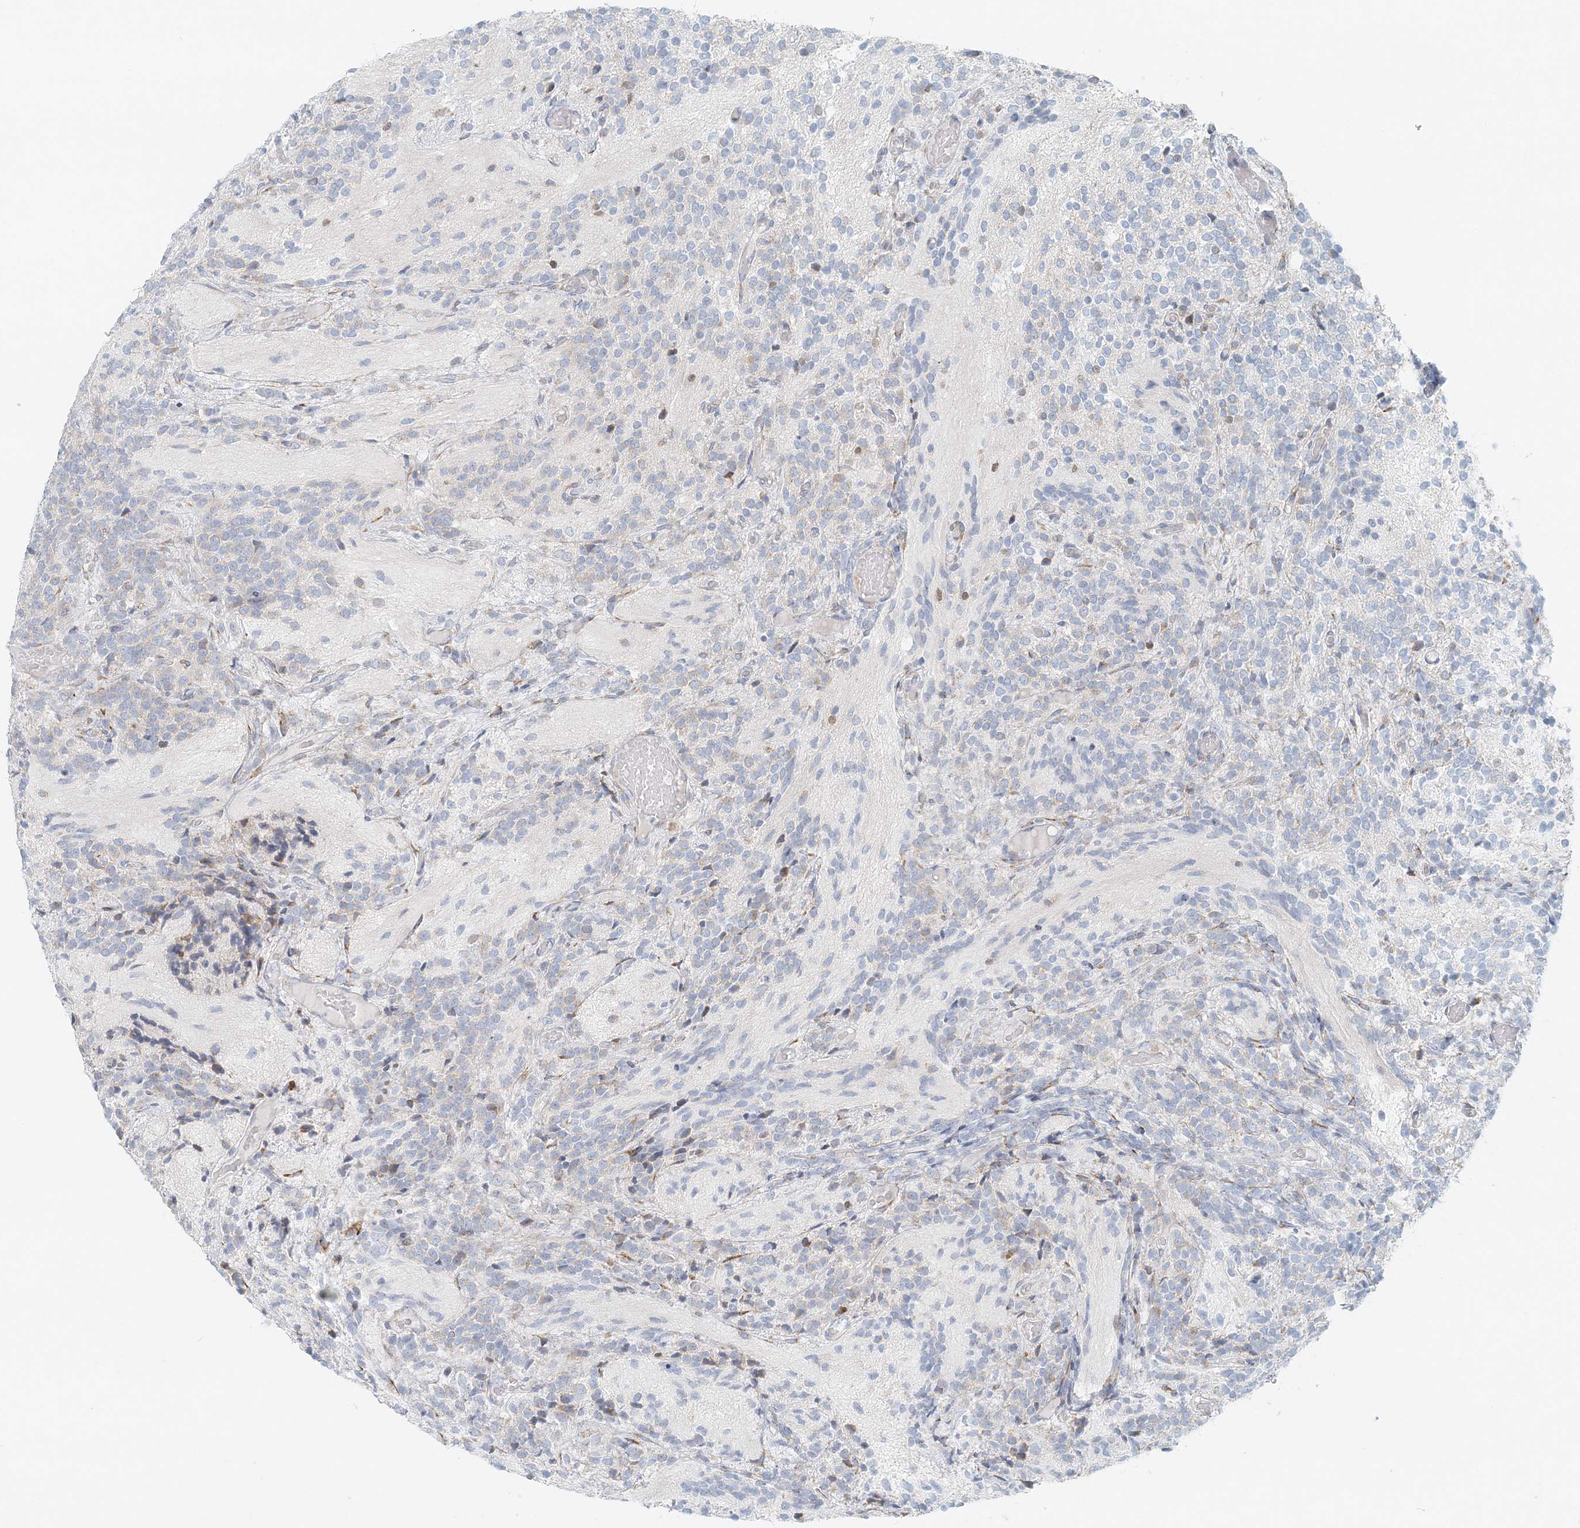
{"staining": {"intensity": "negative", "quantity": "none", "location": "none"}, "tissue": "glioma", "cell_type": "Tumor cells", "image_type": "cancer", "snomed": [{"axis": "morphology", "description": "Glioma, malignant, Low grade"}, {"axis": "topography", "description": "Brain"}], "caption": "The photomicrograph displays no staining of tumor cells in glioma. Nuclei are stained in blue.", "gene": "STK11IP", "patient": {"sex": "female", "age": 1}}